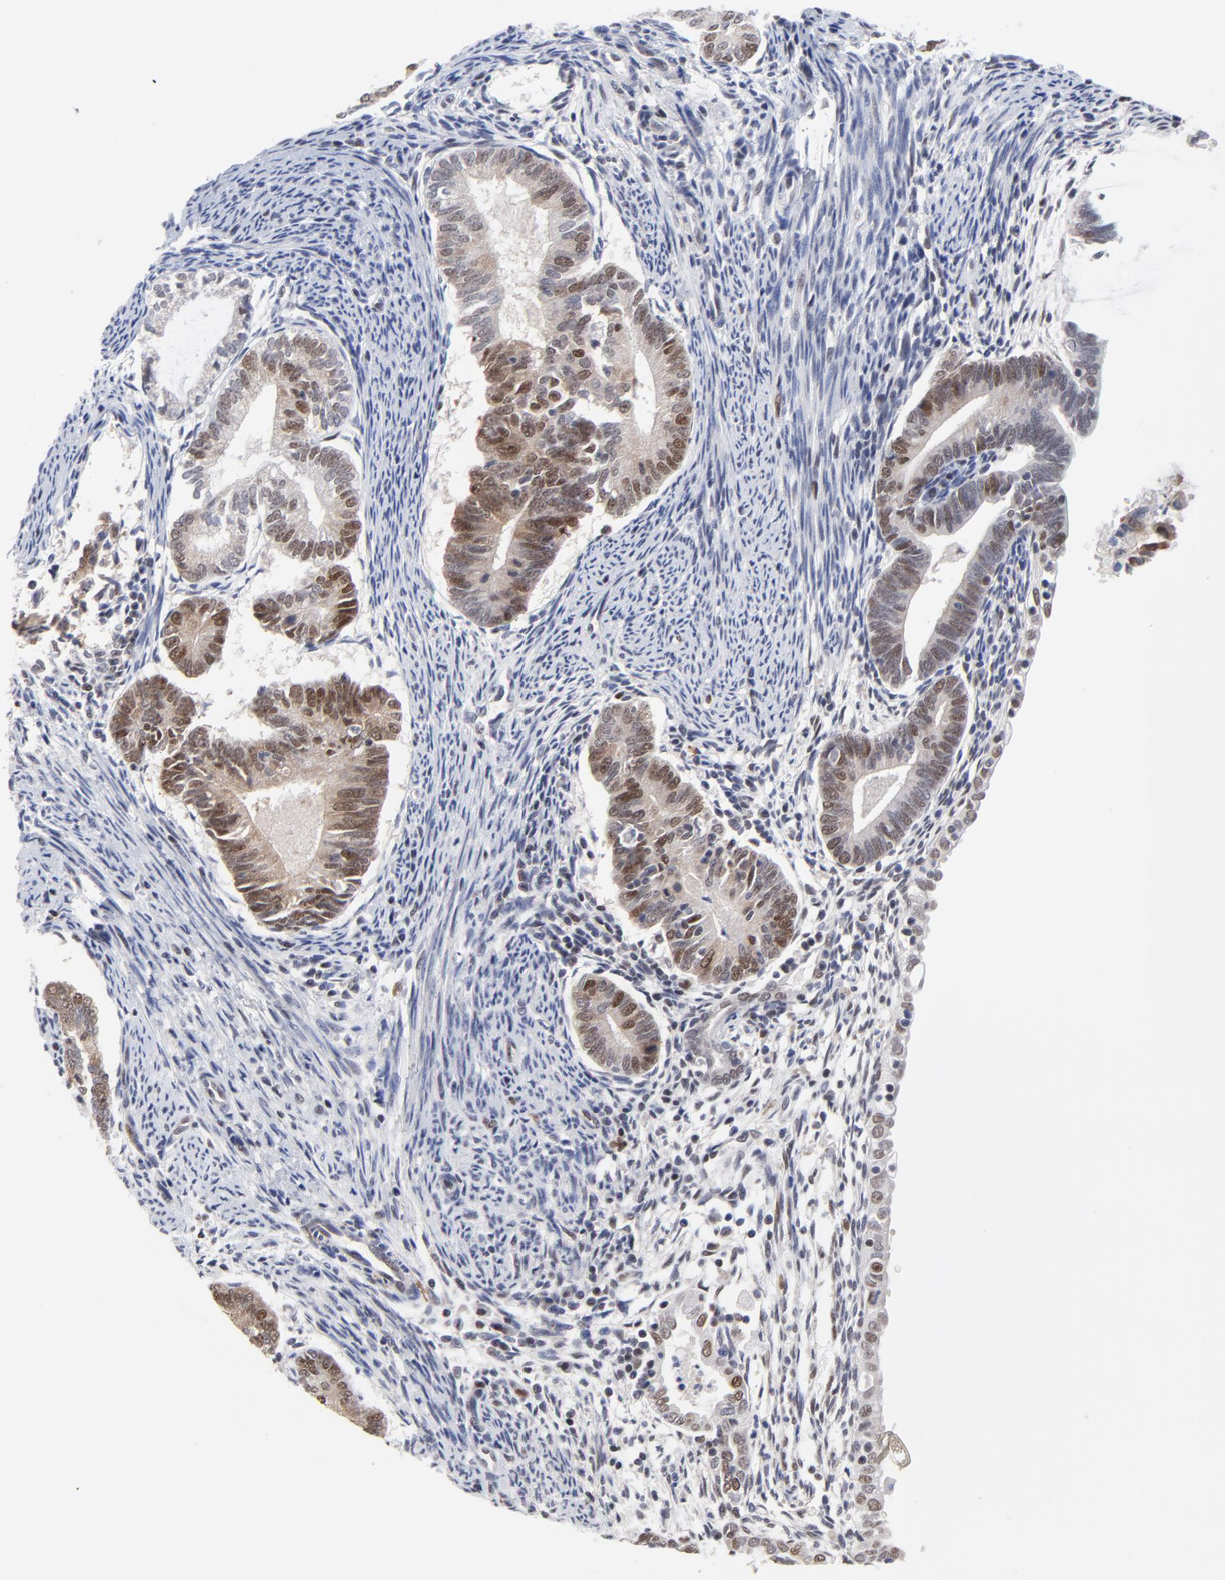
{"staining": {"intensity": "moderate", "quantity": "25%-75%", "location": "nuclear"}, "tissue": "endometrial cancer", "cell_type": "Tumor cells", "image_type": "cancer", "snomed": [{"axis": "morphology", "description": "Adenocarcinoma, NOS"}, {"axis": "topography", "description": "Endometrium"}], "caption": "Immunohistochemical staining of human endometrial adenocarcinoma shows moderate nuclear protein staining in approximately 25%-75% of tumor cells.", "gene": "OGFOD1", "patient": {"sex": "female", "age": 63}}